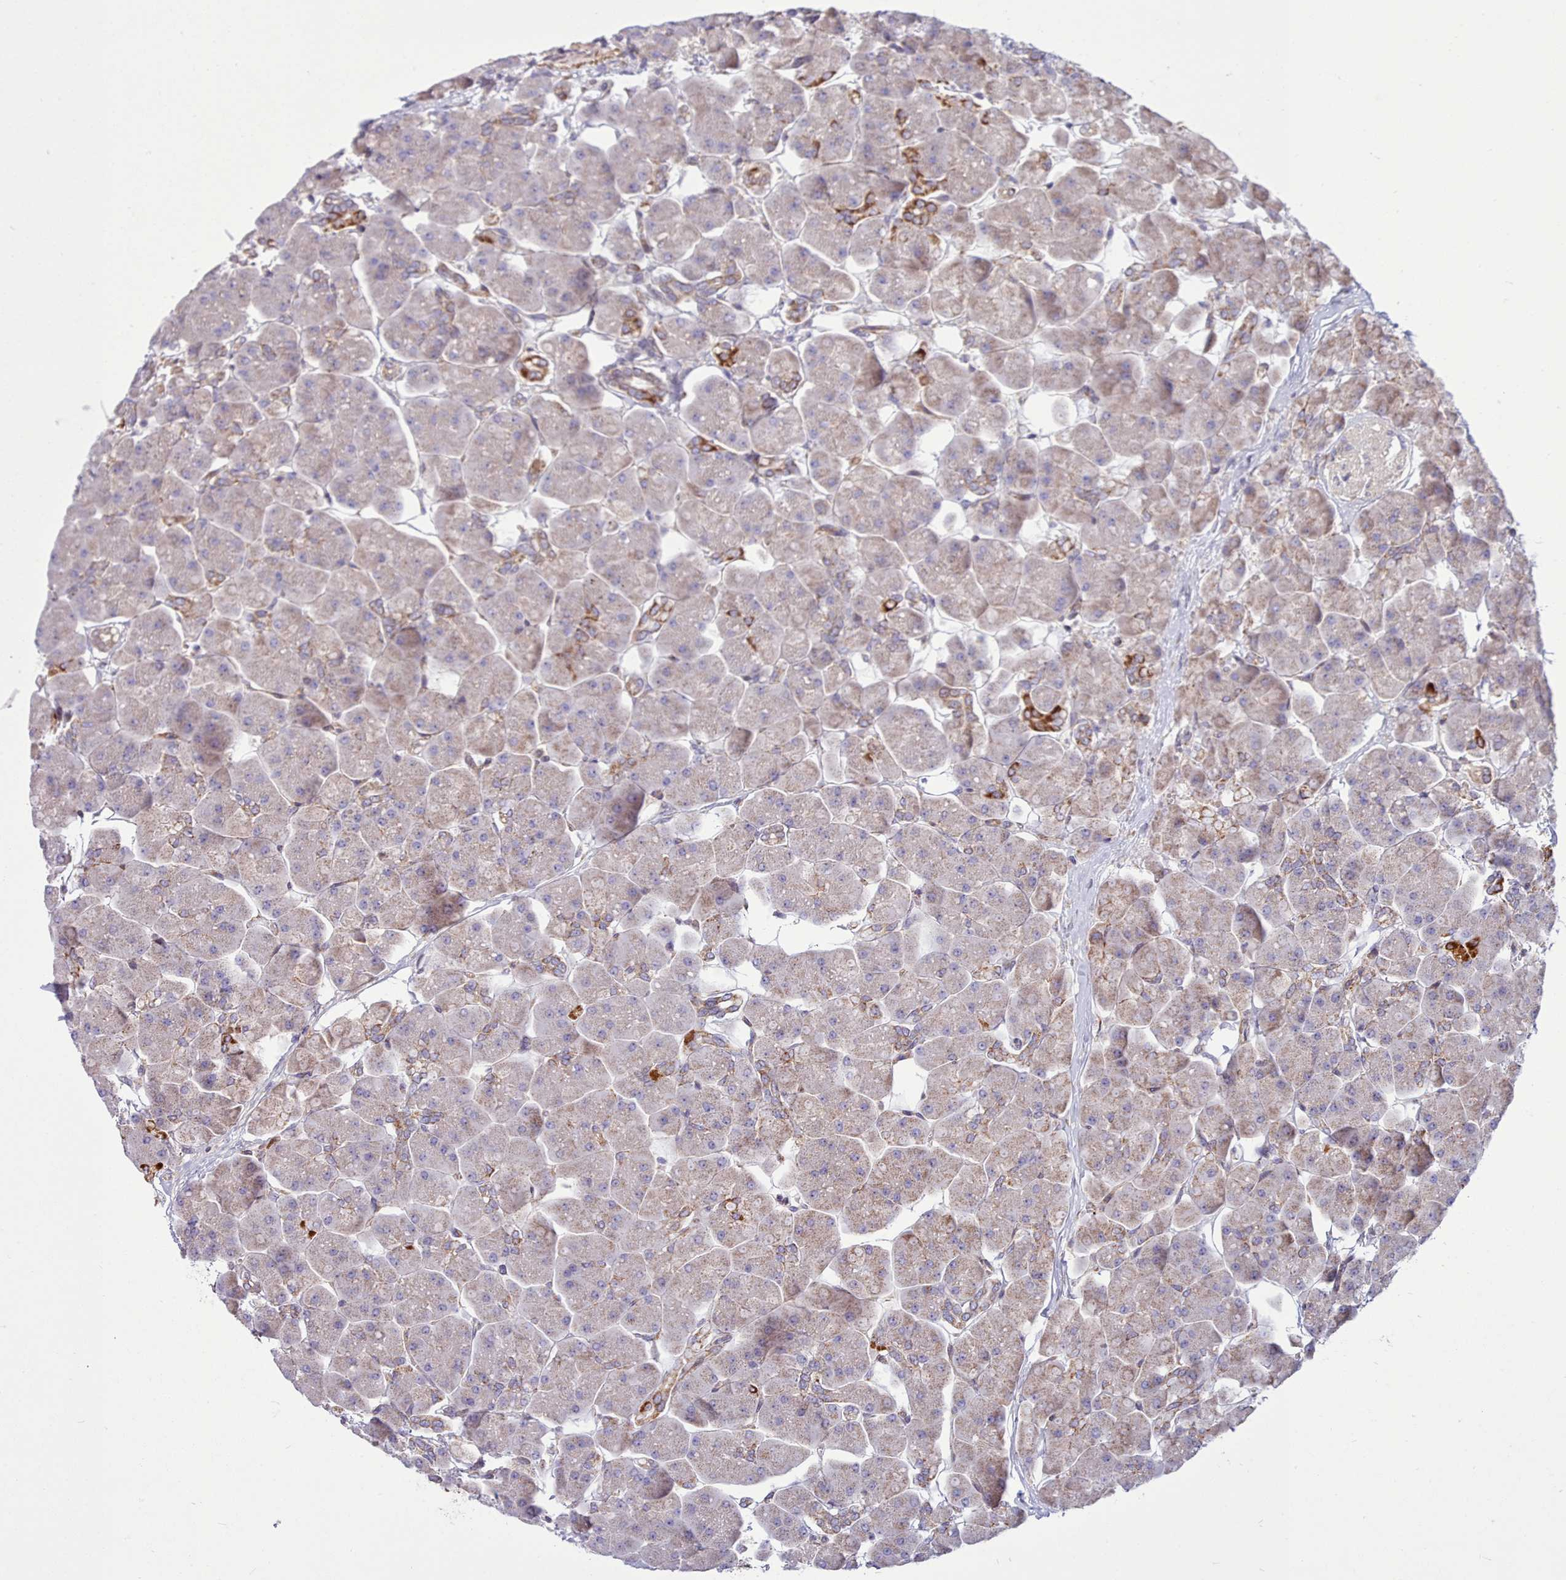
{"staining": {"intensity": "moderate", "quantity": "25%-75%", "location": "cytoplasmic/membranous"}, "tissue": "pancreas", "cell_type": "Exocrine glandular cells", "image_type": "normal", "snomed": [{"axis": "morphology", "description": "Normal tissue, NOS"}, {"axis": "topography", "description": "Pancreas"}], "caption": "Protein staining reveals moderate cytoplasmic/membranous expression in about 25%-75% of exocrine glandular cells in benign pancreas. The protein is stained brown, and the nuclei are stained in blue (DAB (3,3'-diaminobenzidine) IHC with brightfield microscopy, high magnification).", "gene": "MRPL21", "patient": {"sex": "male", "age": 66}}